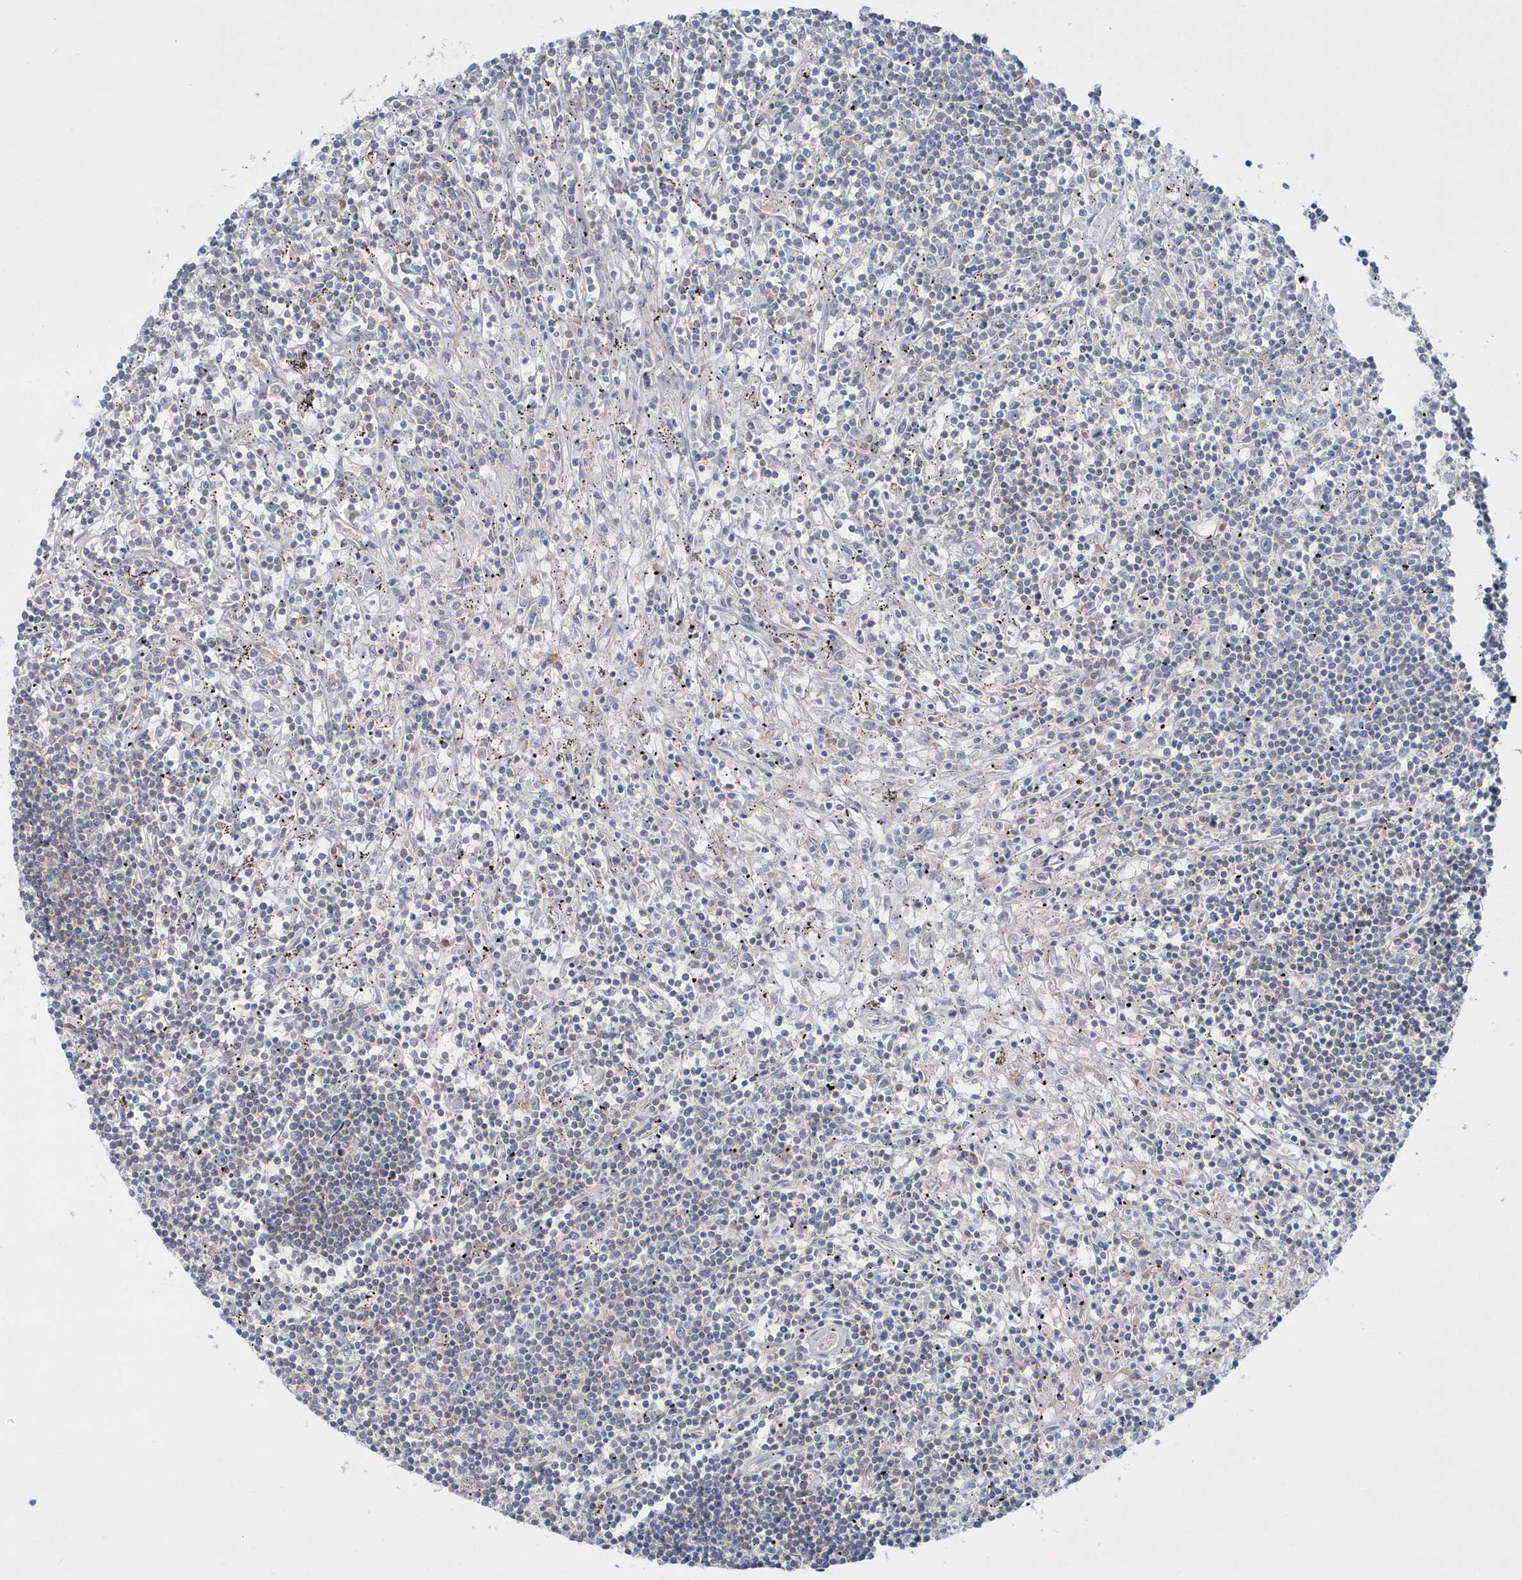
{"staining": {"intensity": "negative", "quantity": "none", "location": "none"}, "tissue": "lymphoma", "cell_type": "Tumor cells", "image_type": "cancer", "snomed": [{"axis": "morphology", "description": "Malignant lymphoma, non-Hodgkin's type, Low grade"}, {"axis": "topography", "description": "Spleen"}], "caption": "This is an IHC histopathology image of human malignant lymphoma, non-Hodgkin's type (low-grade). There is no expression in tumor cells.", "gene": "DNAJC18", "patient": {"sex": "male", "age": 76}}